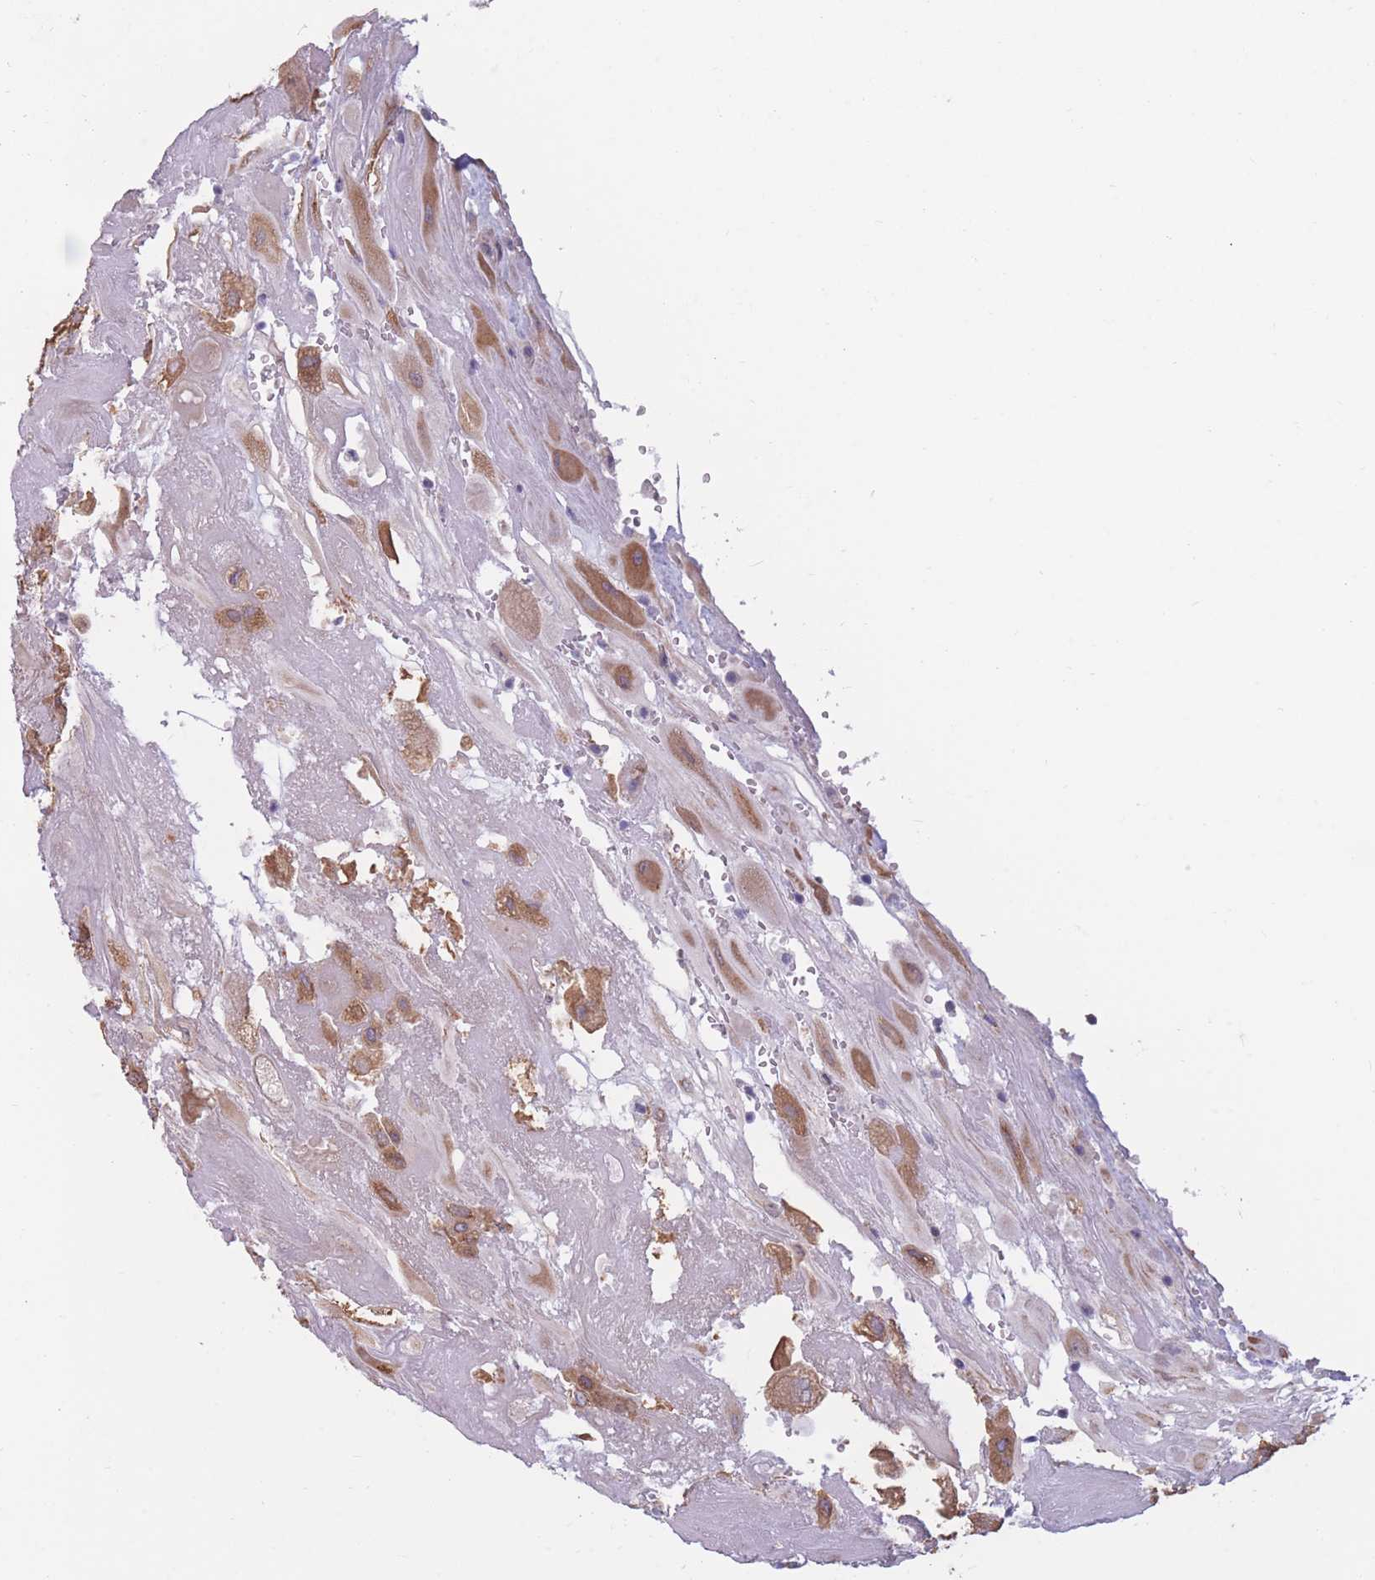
{"staining": {"intensity": "moderate", "quantity": ">75%", "location": "cytoplasmic/membranous"}, "tissue": "placenta", "cell_type": "Decidual cells", "image_type": "normal", "snomed": [{"axis": "morphology", "description": "Normal tissue, NOS"}, {"axis": "topography", "description": "Placenta"}], "caption": "There is medium levels of moderate cytoplasmic/membranous expression in decidual cells of unremarkable placenta, as demonstrated by immunohistochemical staining (brown color).", "gene": "COL27A1", "patient": {"sex": "female", "age": 32}}